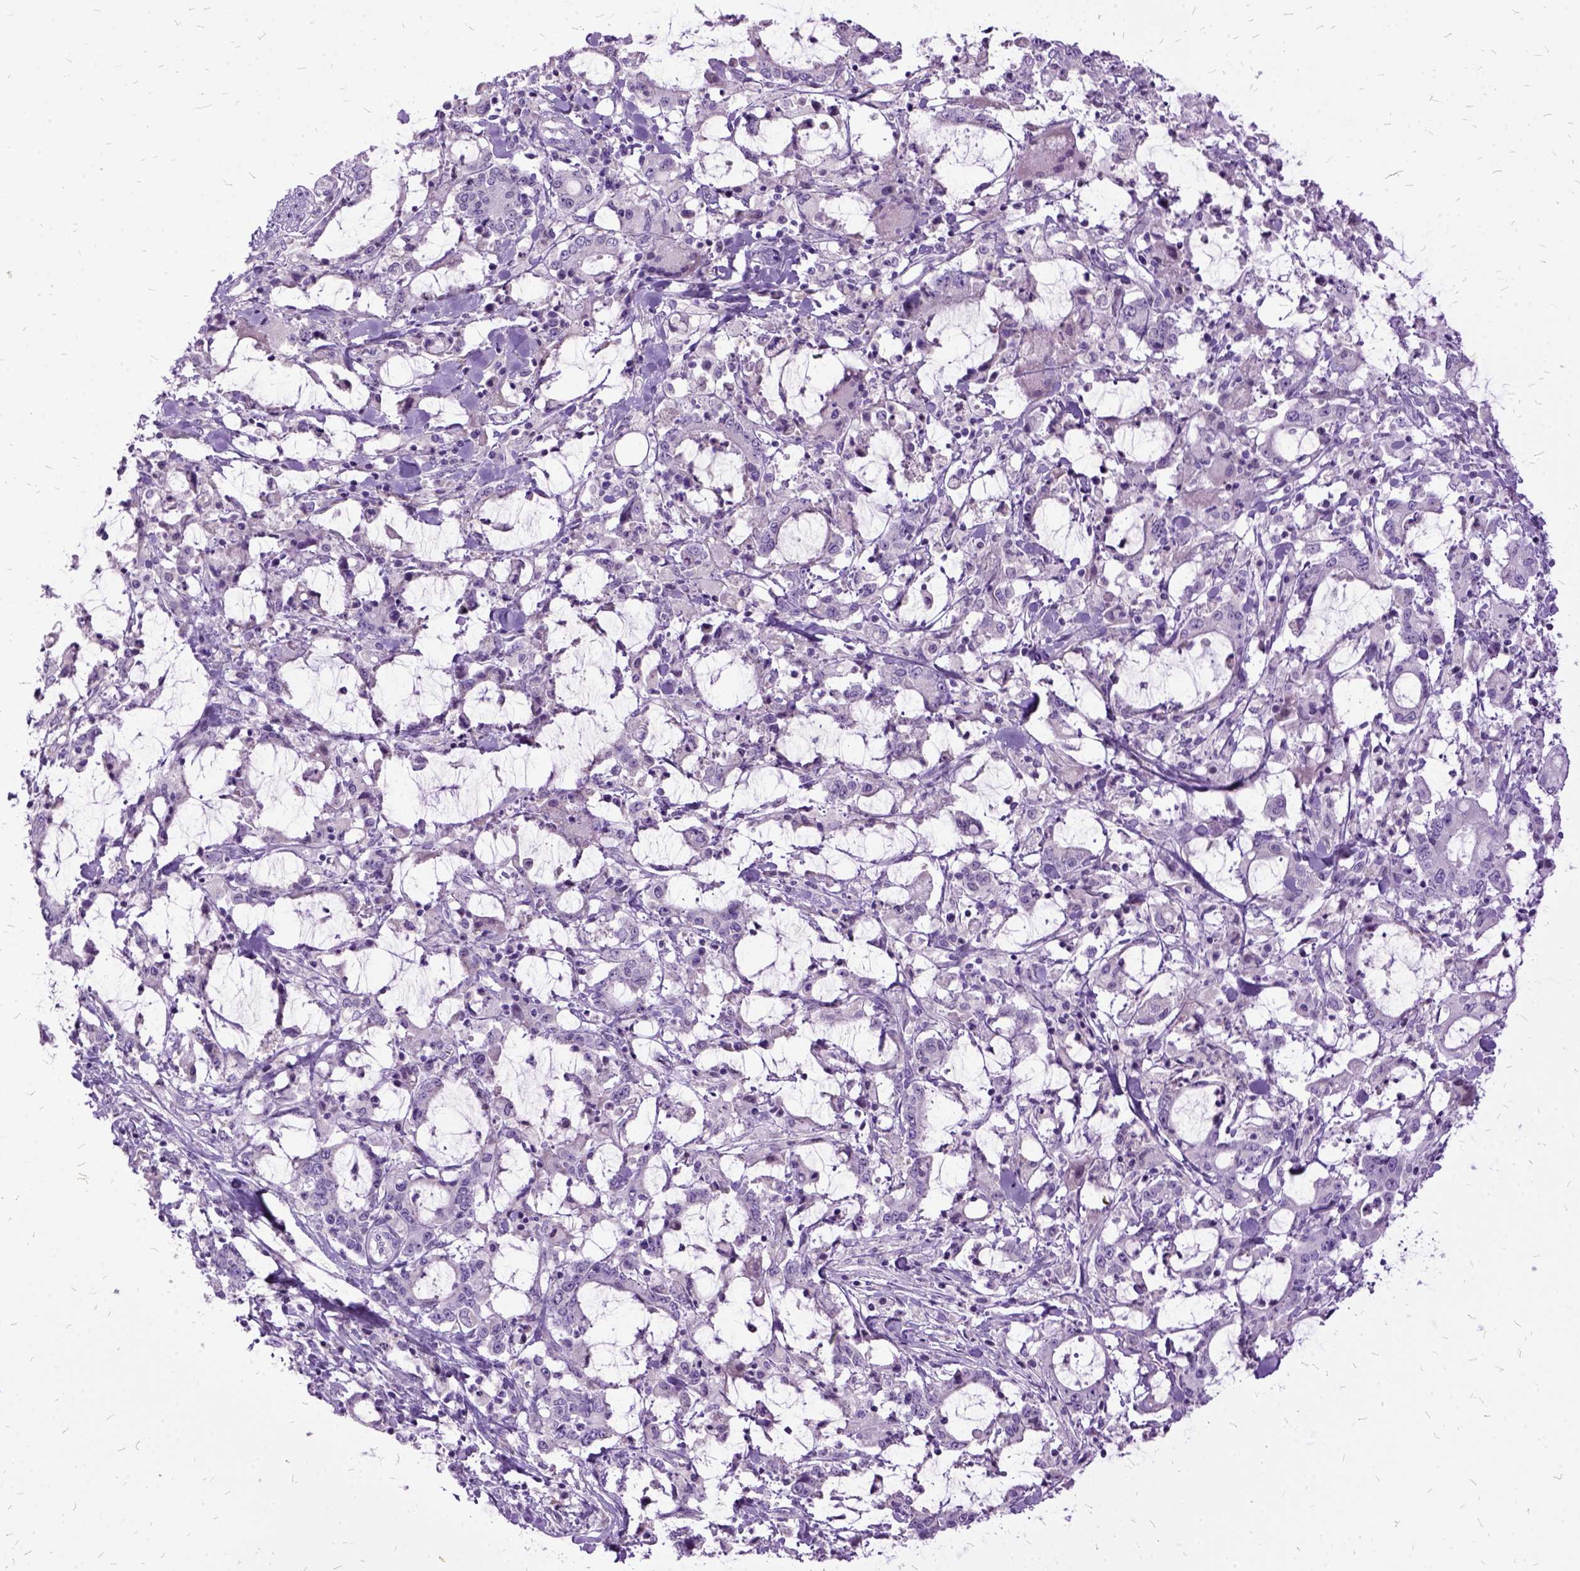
{"staining": {"intensity": "negative", "quantity": "none", "location": "none"}, "tissue": "stomach cancer", "cell_type": "Tumor cells", "image_type": "cancer", "snomed": [{"axis": "morphology", "description": "Adenocarcinoma, NOS"}, {"axis": "topography", "description": "Stomach, upper"}], "caption": "Tumor cells show no significant protein positivity in adenocarcinoma (stomach).", "gene": "MME", "patient": {"sex": "male", "age": 68}}